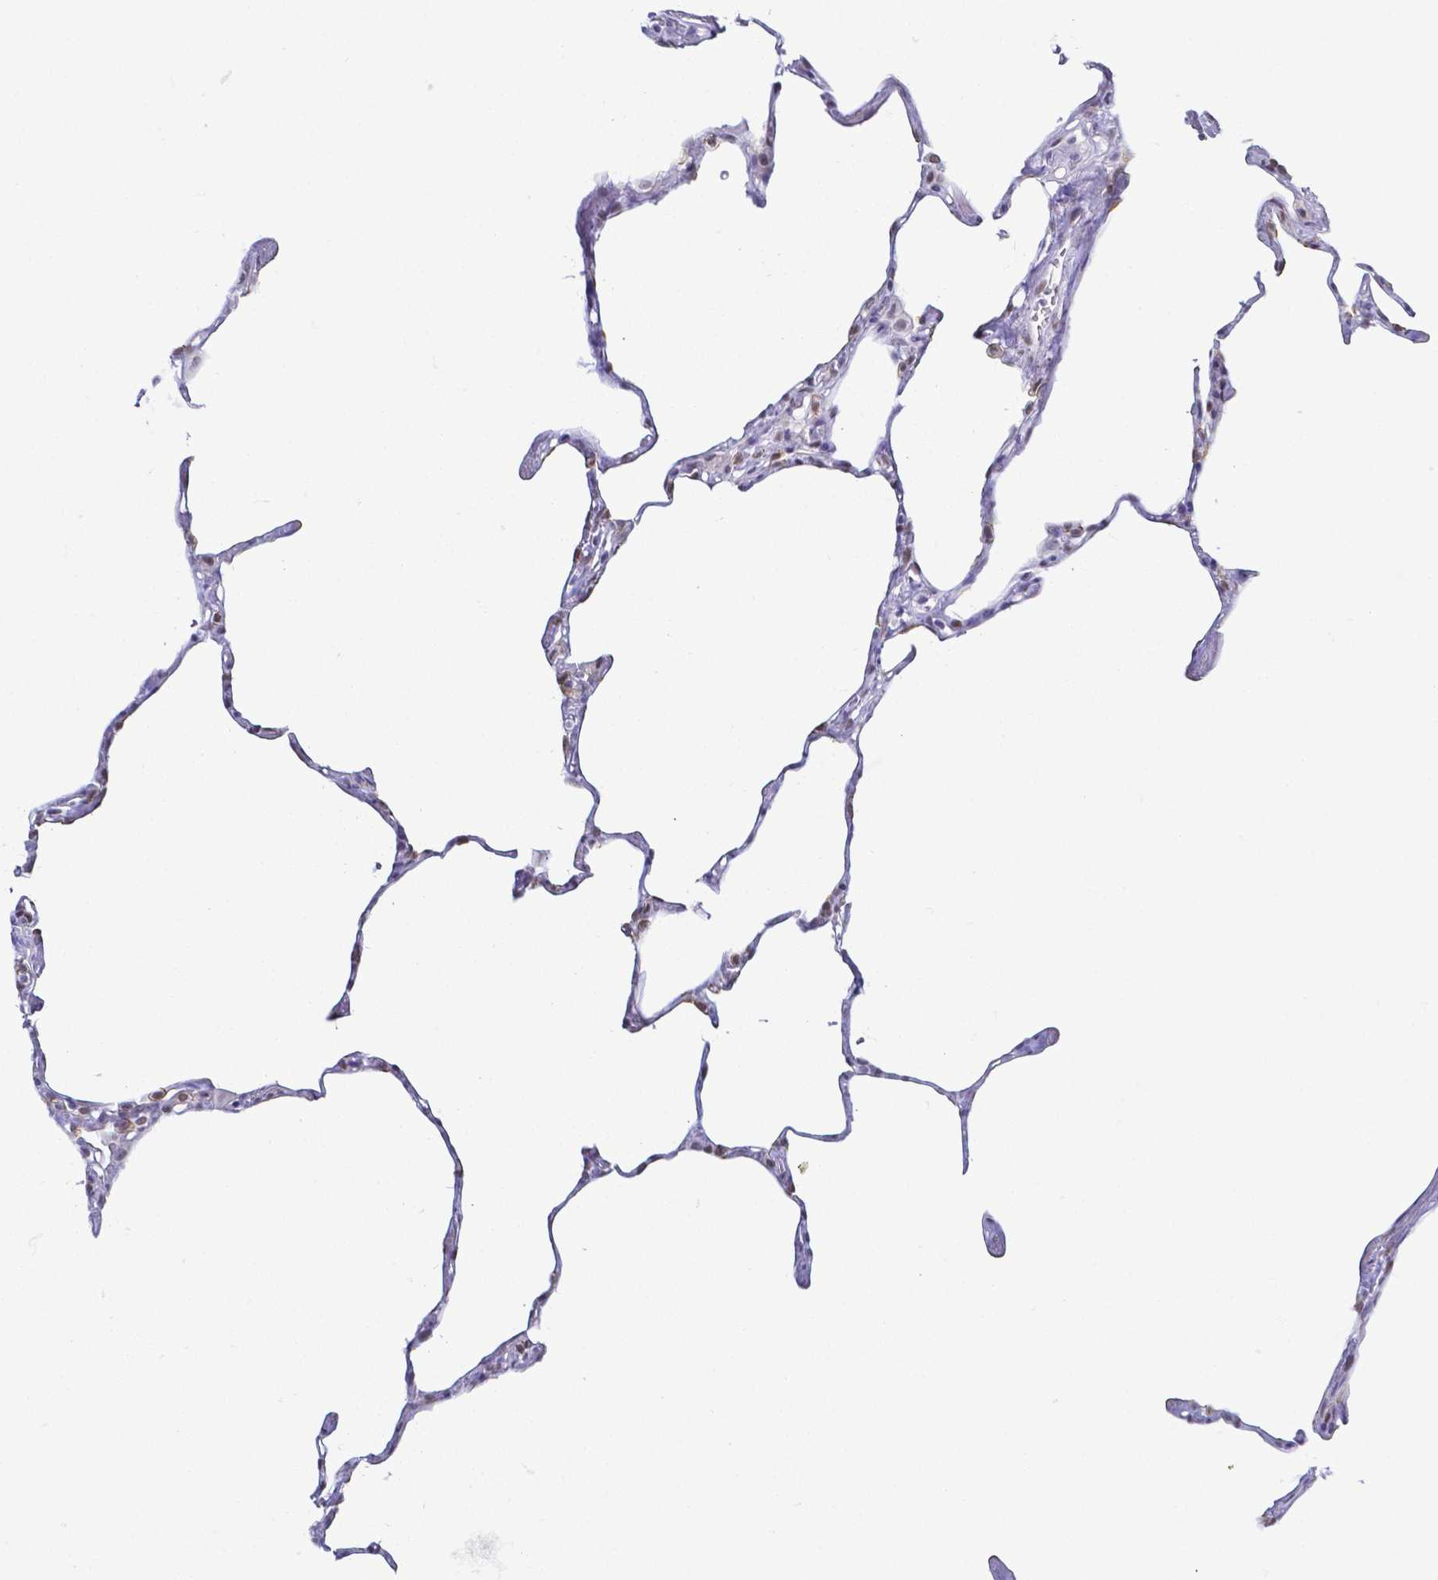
{"staining": {"intensity": "moderate", "quantity": "<25%", "location": "nuclear"}, "tissue": "lung", "cell_type": "Alveolar cells", "image_type": "normal", "snomed": [{"axis": "morphology", "description": "Normal tissue, NOS"}, {"axis": "topography", "description": "Lung"}], "caption": "This micrograph demonstrates IHC staining of benign human lung, with low moderate nuclear staining in approximately <25% of alveolar cells.", "gene": "FAM83G", "patient": {"sex": "male", "age": 65}}